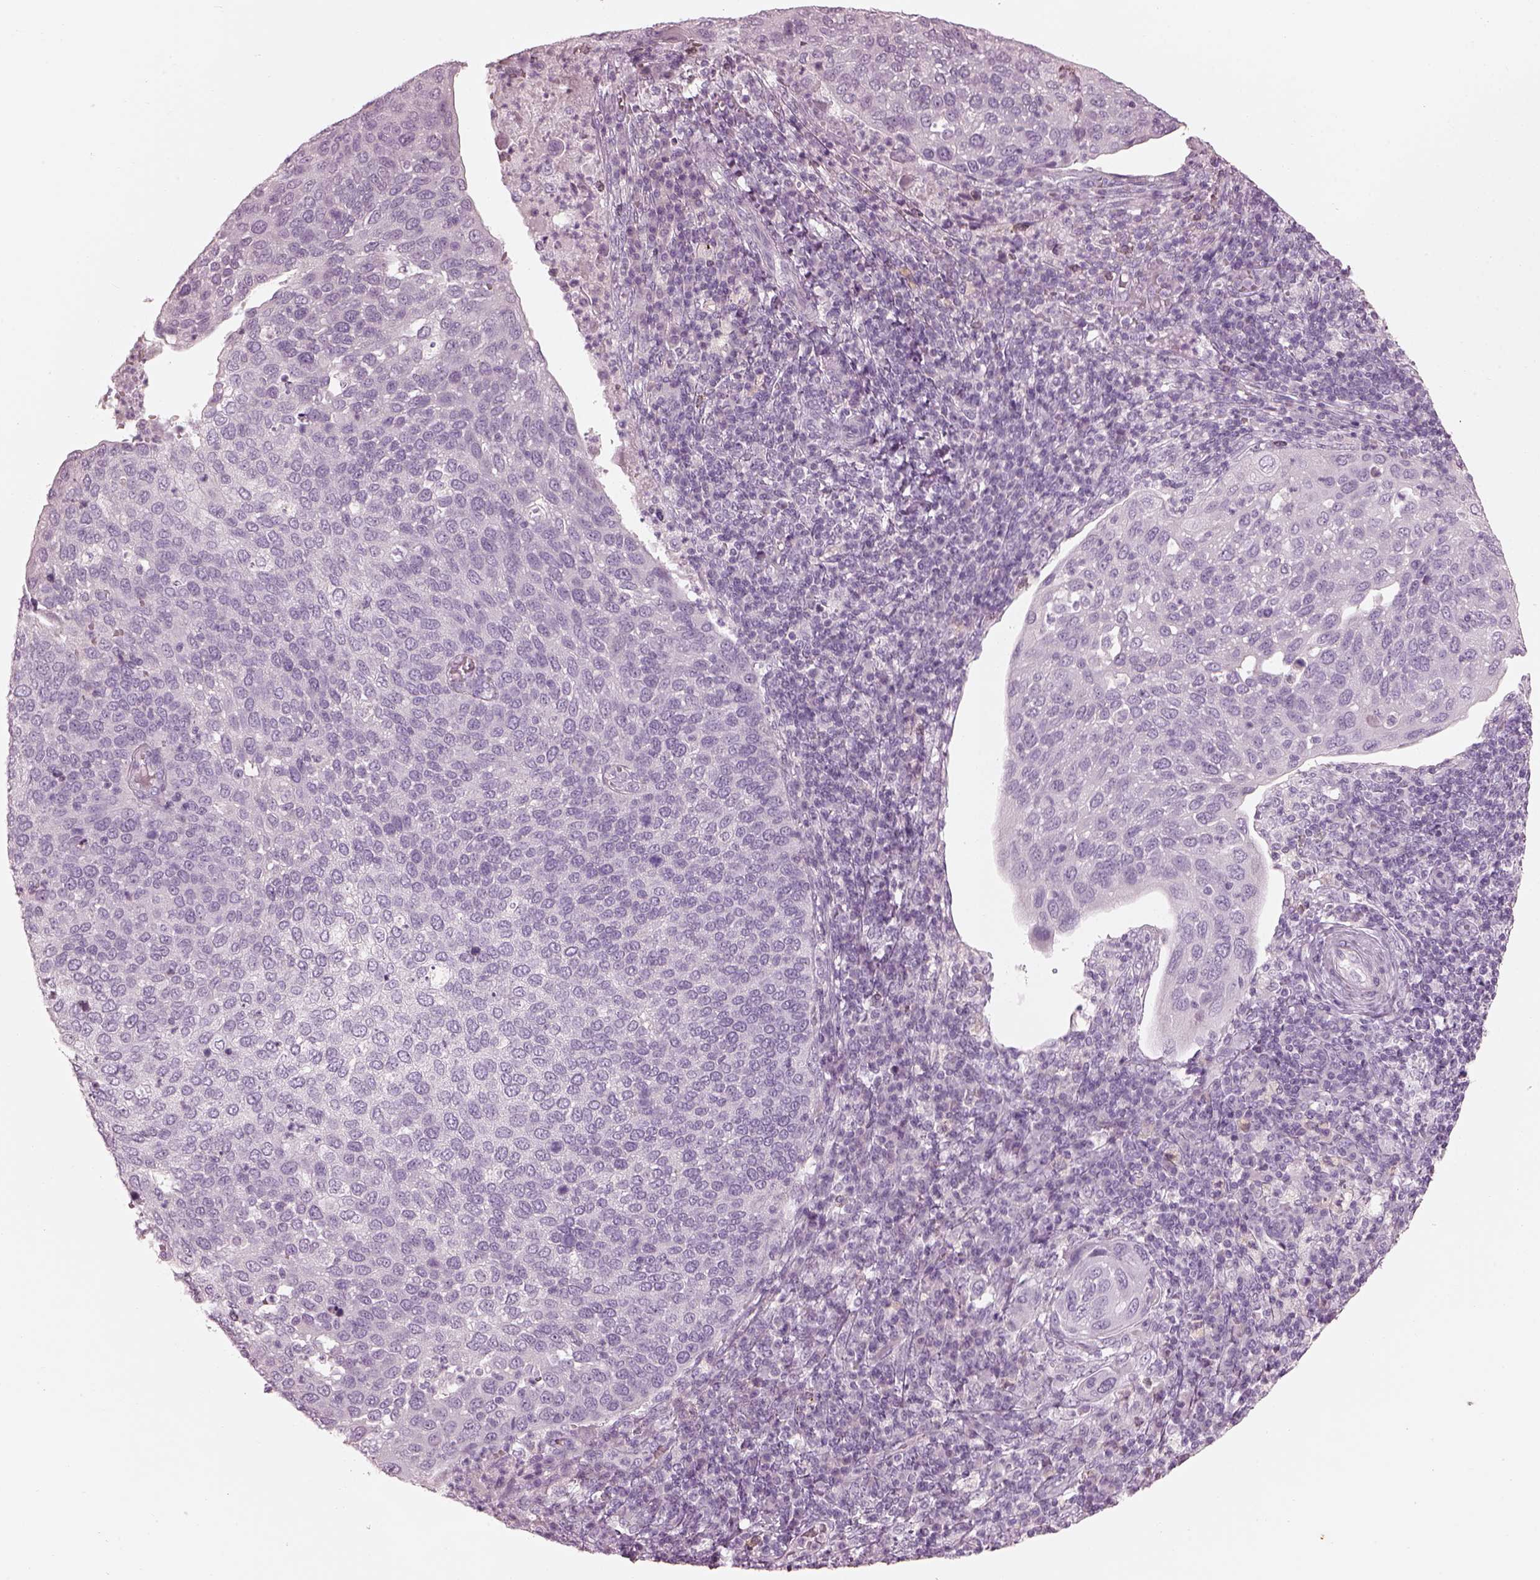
{"staining": {"intensity": "negative", "quantity": "none", "location": "none"}, "tissue": "cervical cancer", "cell_type": "Tumor cells", "image_type": "cancer", "snomed": [{"axis": "morphology", "description": "Squamous cell carcinoma, NOS"}, {"axis": "topography", "description": "Cervix"}], "caption": "Tumor cells are negative for protein expression in human squamous cell carcinoma (cervical). The staining was performed using DAB (3,3'-diaminobenzidine) to visualize the protein expression in brown, while the nuclei were stained in blue with hematoxylin (Magnification: 20x).", "gene": "RSPH9", "patient": {"sex": "female", "age": 54}}